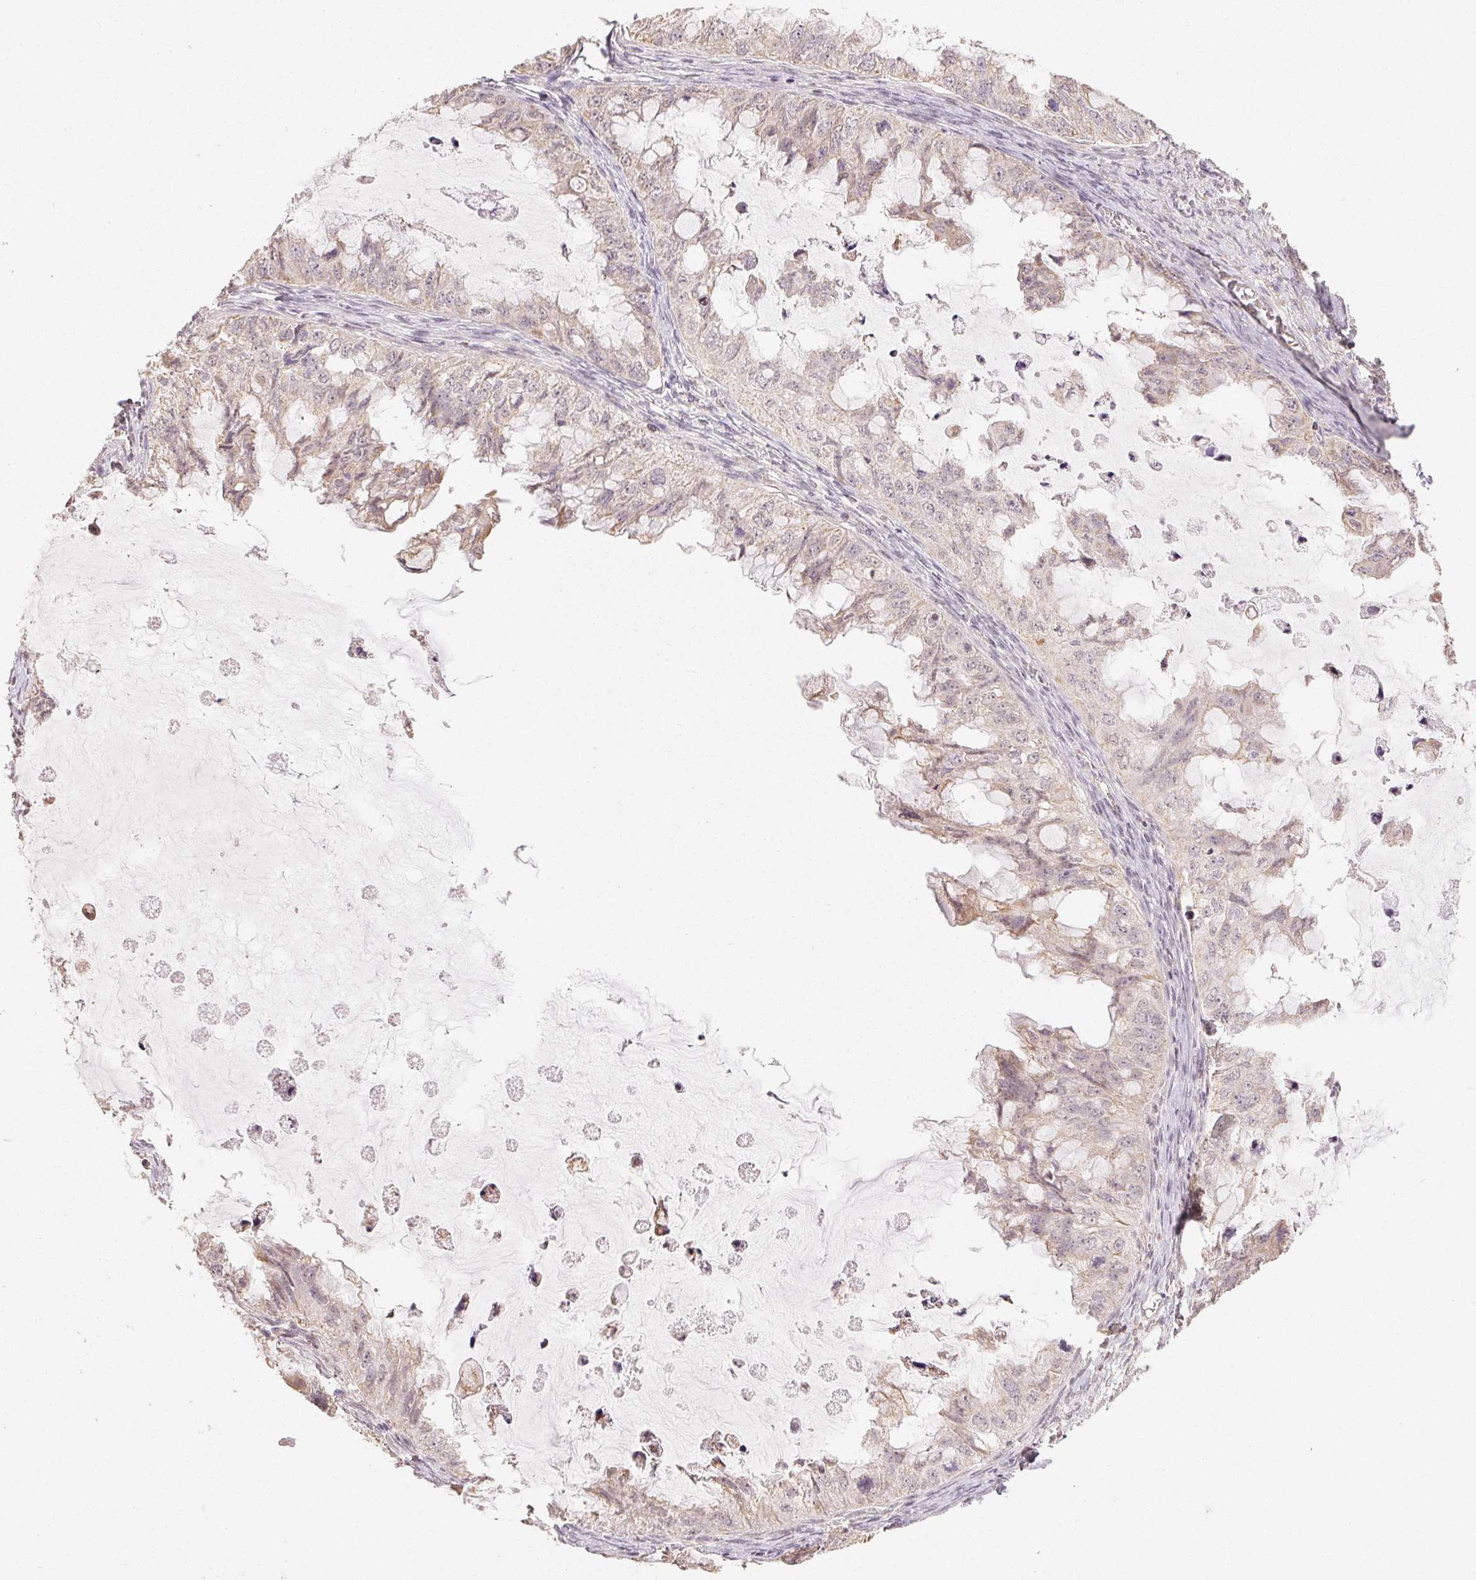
{"staining": {"intensity": "weak", "quantity": "<25%", "location": "cytoplasmic/membranous"}, "tissue": "ovarian cancer", "cell_type": "Tumor cells", "image_type": "cancer", "snomed": [{"axis": "morphology", "description": "Cystadenocarcinoma, mucinous, NOS"}, {"axis": "topography", "description": "Ovary"}], "caption": "The image demonstrates no staining of tumor cells in mucinous cystadenocarcinoma (ovarian). (DAB (3,3'-diaminobenzidine) immunohistochemistry (IHC) visualized using brightfield microscopy, high magnification).", "gene": "CLASP1", "patient": {"sex": "female", "age": 72}}